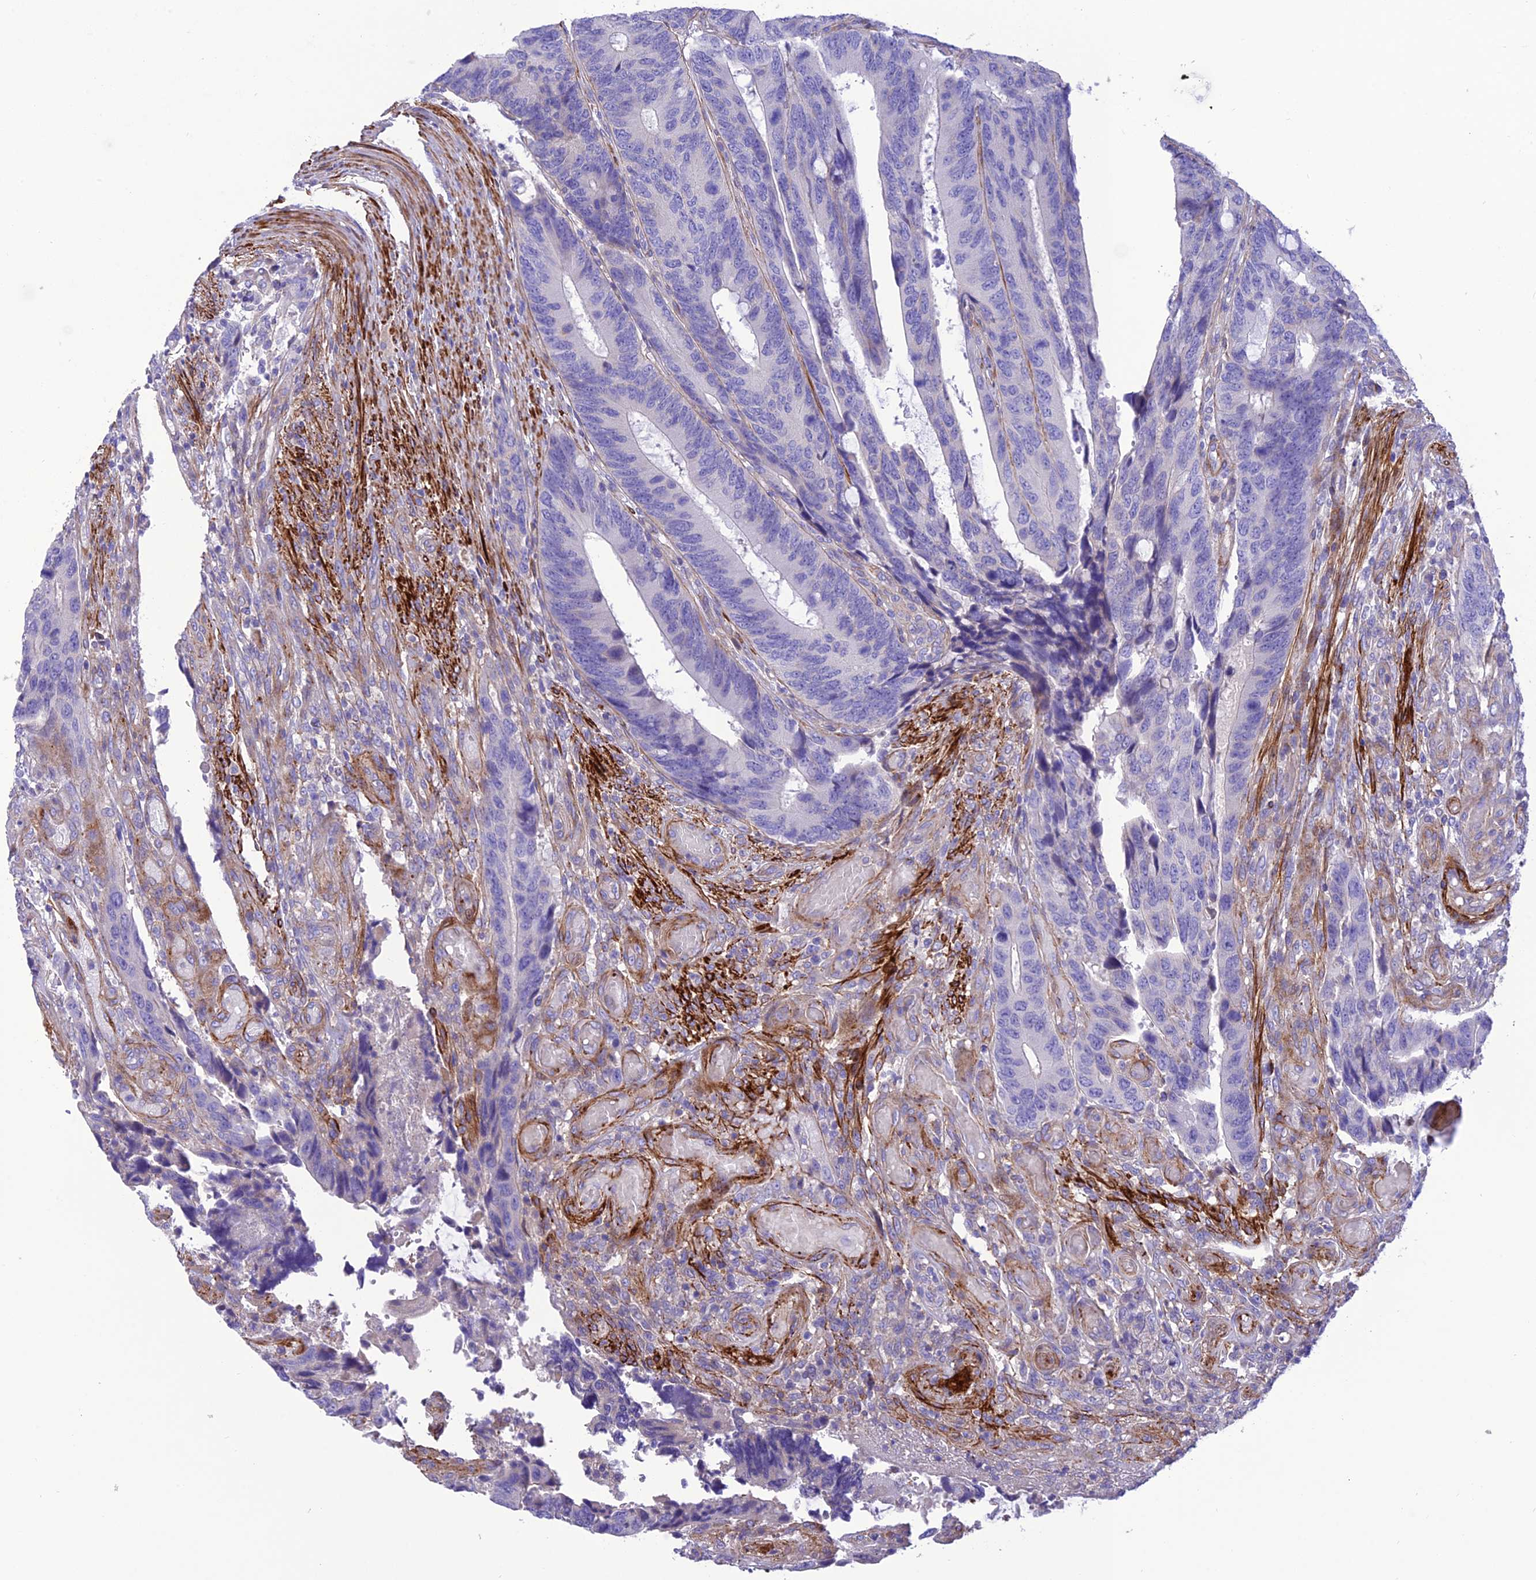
{"staining": {"intensity": "negative", "quantity": "none", "location": "none"}, "tissue": "colorectal cancer", "cell_type": "Tumor cells", "image_type": "cancer", "snomed": [{"axis": "morphology", "description": "Adenocarcinoma, NOS"}, {"axis": "topography", "description": "Colon"}], "caption": "IHC photomicrograph of colorectal cancer (adenocarcinoma) stained for a protein (brown), which demonstrates no staining in tumor cells.", "gene": "FRA10AC1", "patient": {"sex": "male", "age": 87}}